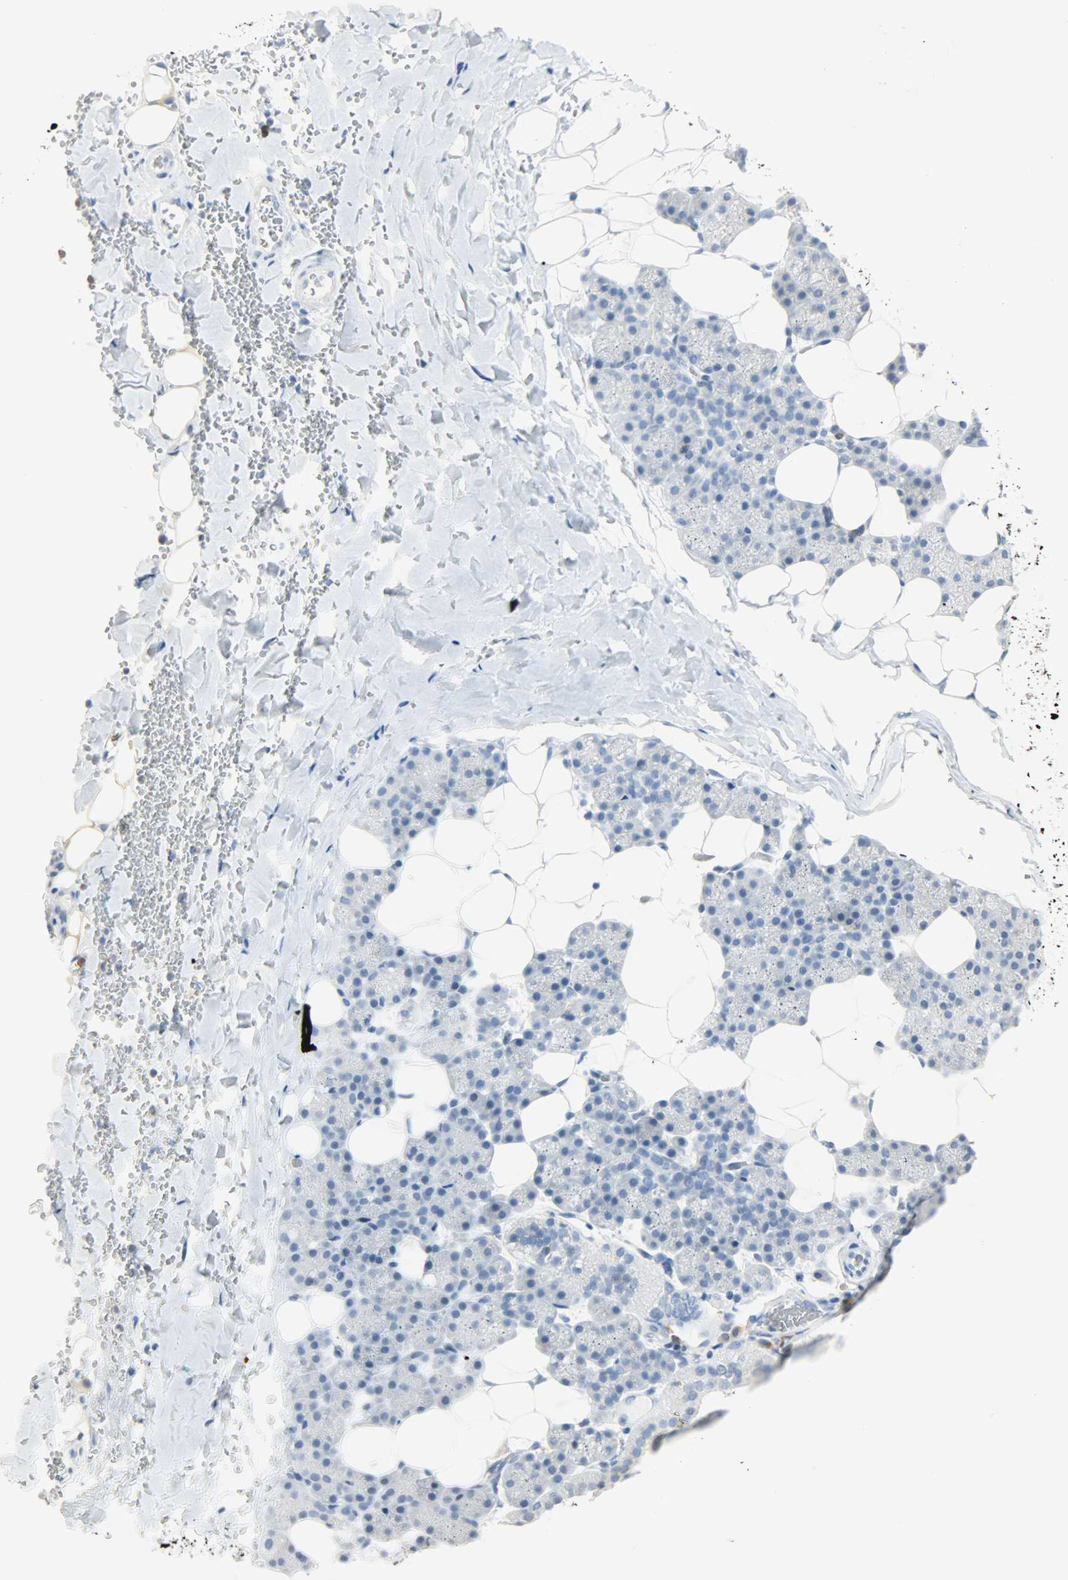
{"staining": {"intensity": "negative", "quantity": "none", "location": "none"}, "tissue": "salivary gland", "cell_type": "Glandular cells", "image_type": "normal", "snomed": [{"axis": "morphology", "description": "Normal tissue, NOS"}, {"axis": "topography", "description": "Lymph node"}, {"axis": "topography", "description": "Salivary gland"}], "caption": "There is no significant expression in glandular cells of salivary gland. Brightfield microscopy of immunohistochemistry stained with DAB (3,3'-diaminobenzidine) (brown) and hematoxylin (blue), captured at high magnification.", "gene": "PTPN6", "patient": {"sex": "male", "age": 8}}